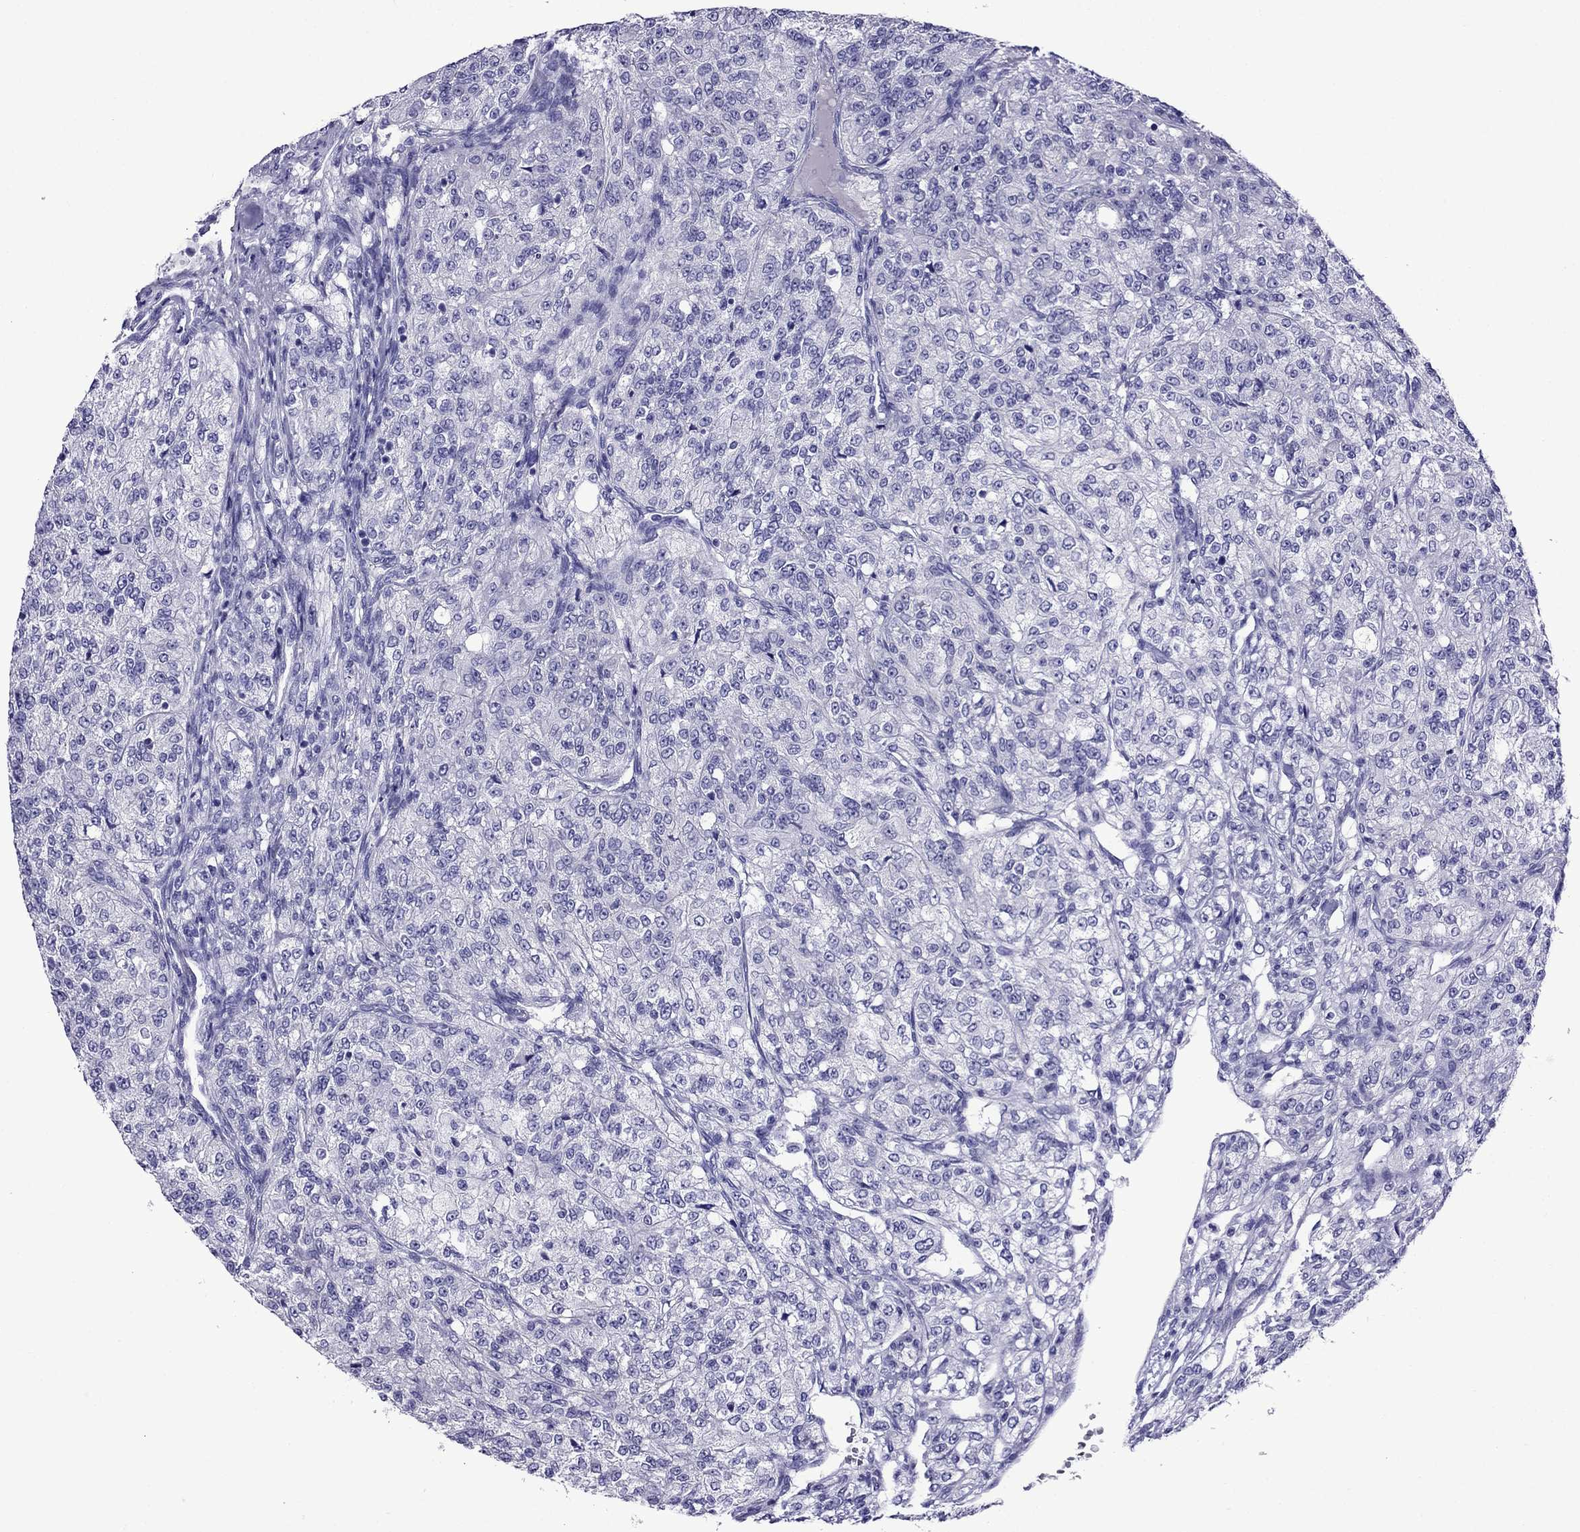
{"staining": {"intensity": "negative", "quantity": "none", "location": "none"}, "tissue": "renal cancer", "cell_type": "Tumor cells", "image_type": "cancer", "snomed": [{"axis": "morphology", "description": "Adenocarcinoma, NOS"}, {"axis": "topography", "description": "Kidney"}], "caption": "DAB (3,3'-diaminobenzidine) immunohistochemical staining of human adenocarcinoma (renal) reveals no significant expression in tumor cells. The staining is performed using DAB (3,3'-diaminobenzidine) brown chromogen with nuclei counter-stained in using hematoxylin.", "gene": "CRYBA1", "patient": {"sex": "female", "age": 63}}